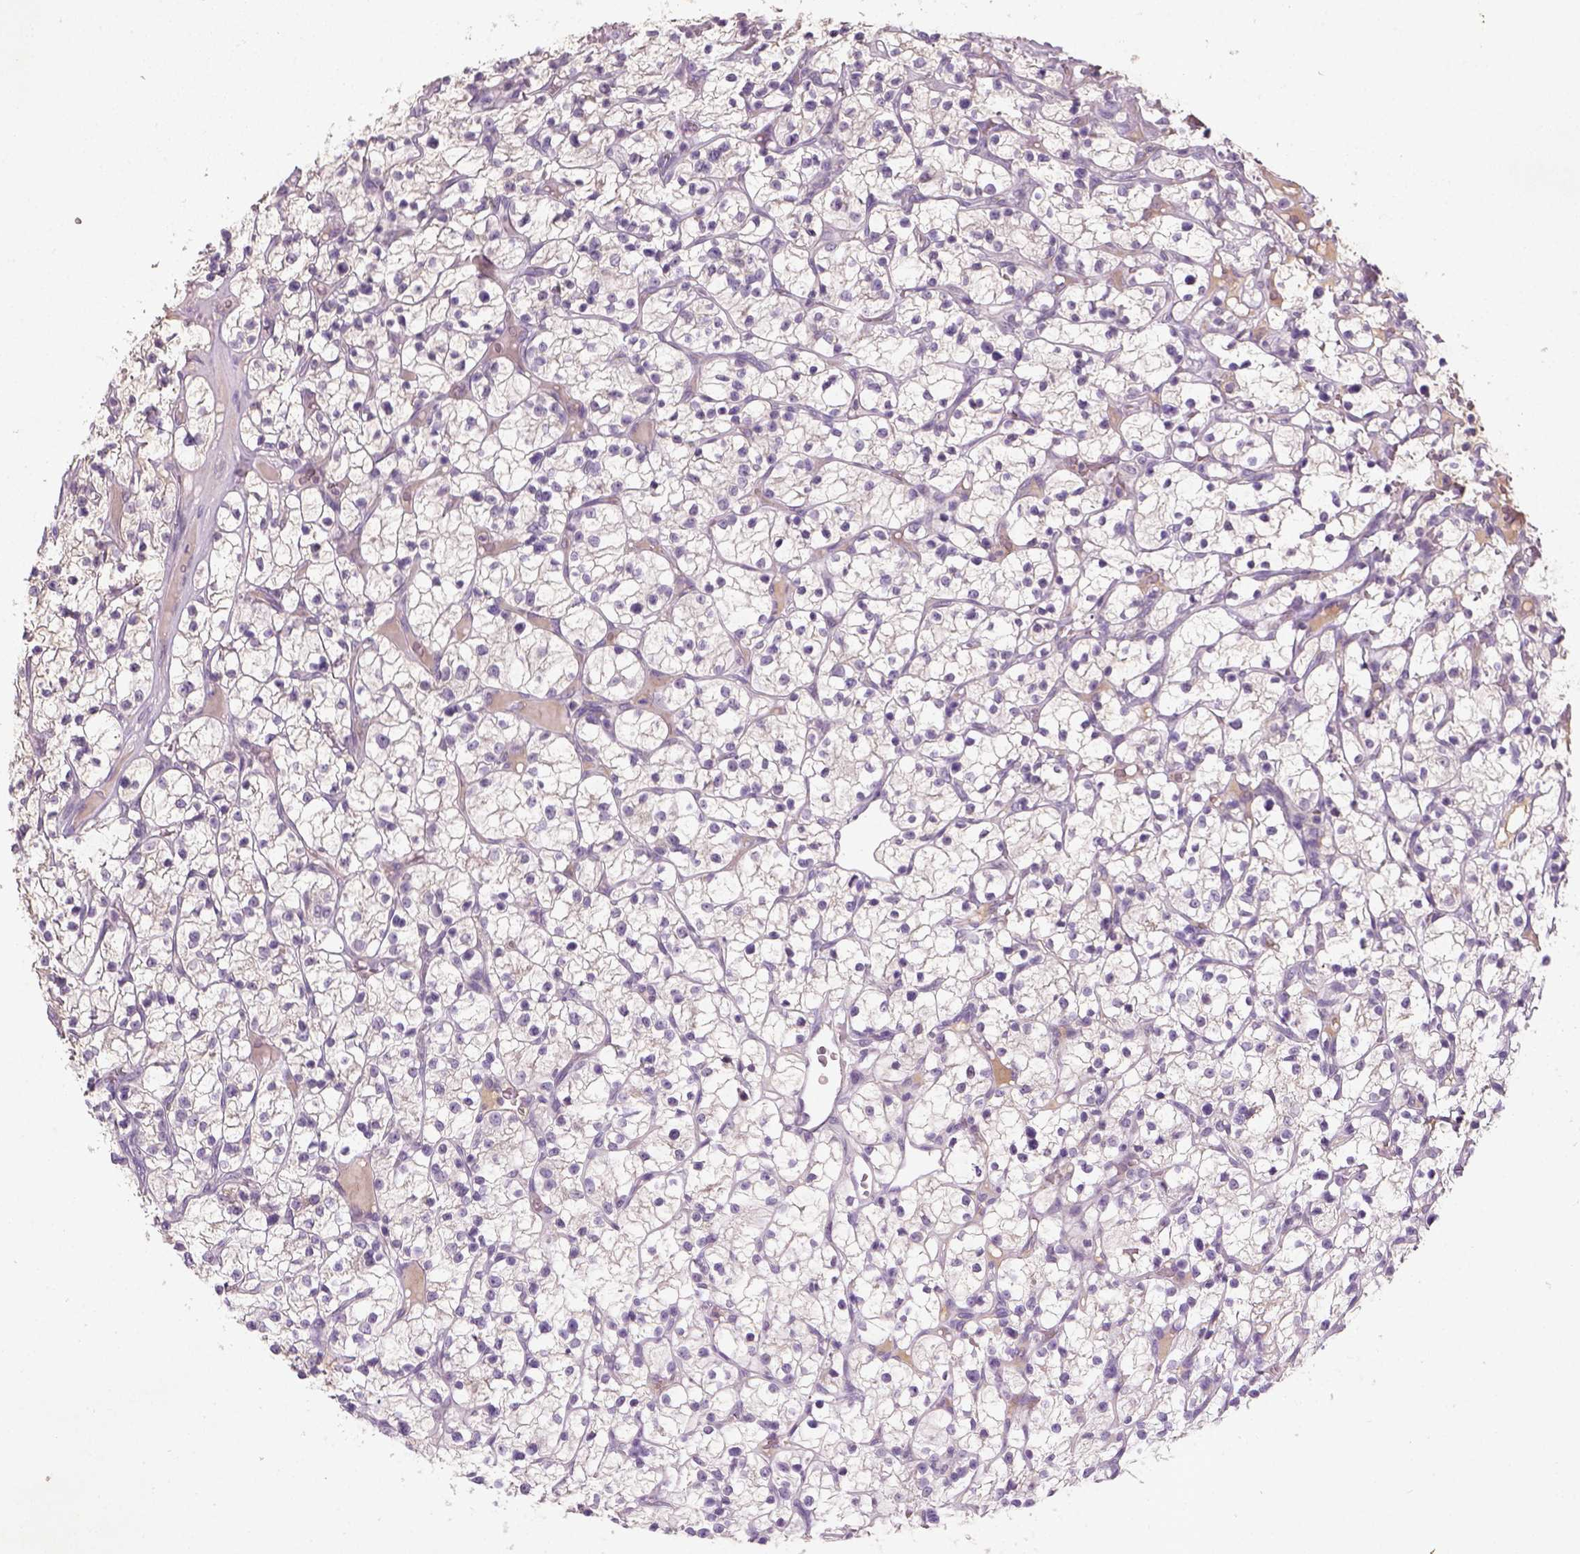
{"staining": {"intensity": "negative", "quantity": "none", "location": "none"}, "tissue": "renal cancer", "cell_type": "Tumor cells", "image_type": "cancer", "snomed": [{"axis": "morphology", "description": "Adenocarcinoma, NOS"}, {"axis": "topography", "description": "Kidney"}], "caption": "Tumor cells show no significant protein expression in renal cancer (adenocarcinoma).", "gene": "NLGN2", "patient": {"sex": "female", "age": 64}}